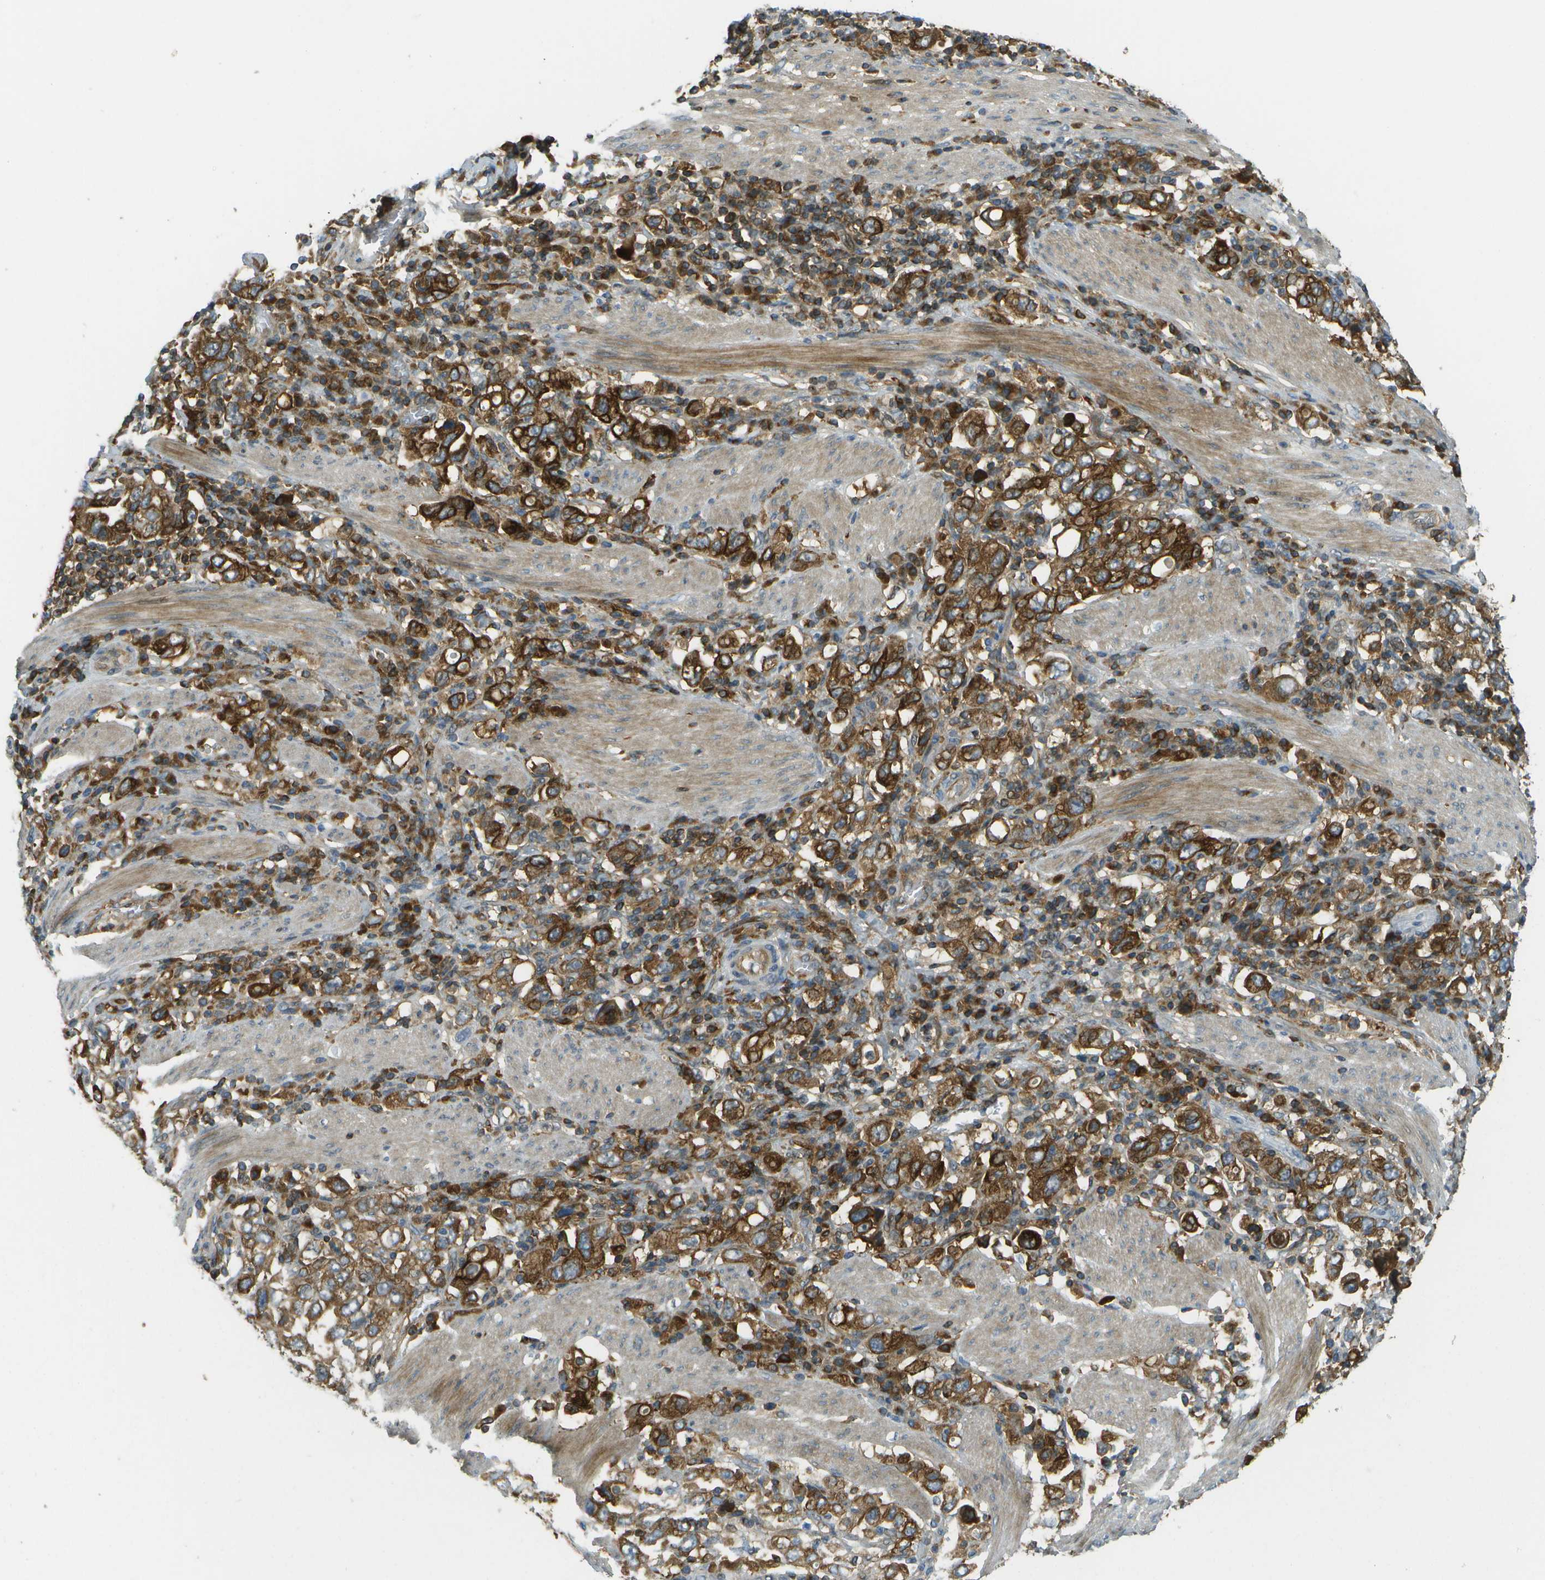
{"staining": {"intensity": "strong", "quantity": ">75%", "location": "cytoplasmic/membranous"}, "tissue": "stomach cancer", "cell_type": "Tumor cells", "image_type": "cancer", "snomed": [{"axis": "morphology", "description": "Adenocarcinoma, NOS"}, {"axis": "topography", "description": "Stomach, upper"}], "caption": "Tumor cells exhibit high levels of strong cytoplasmic/membranous expression in about >75% of cells in human stomach cancer (adenocarcinoma).", "gene": "TMTC1", "patient": {"sex": "male", "age": 62}}